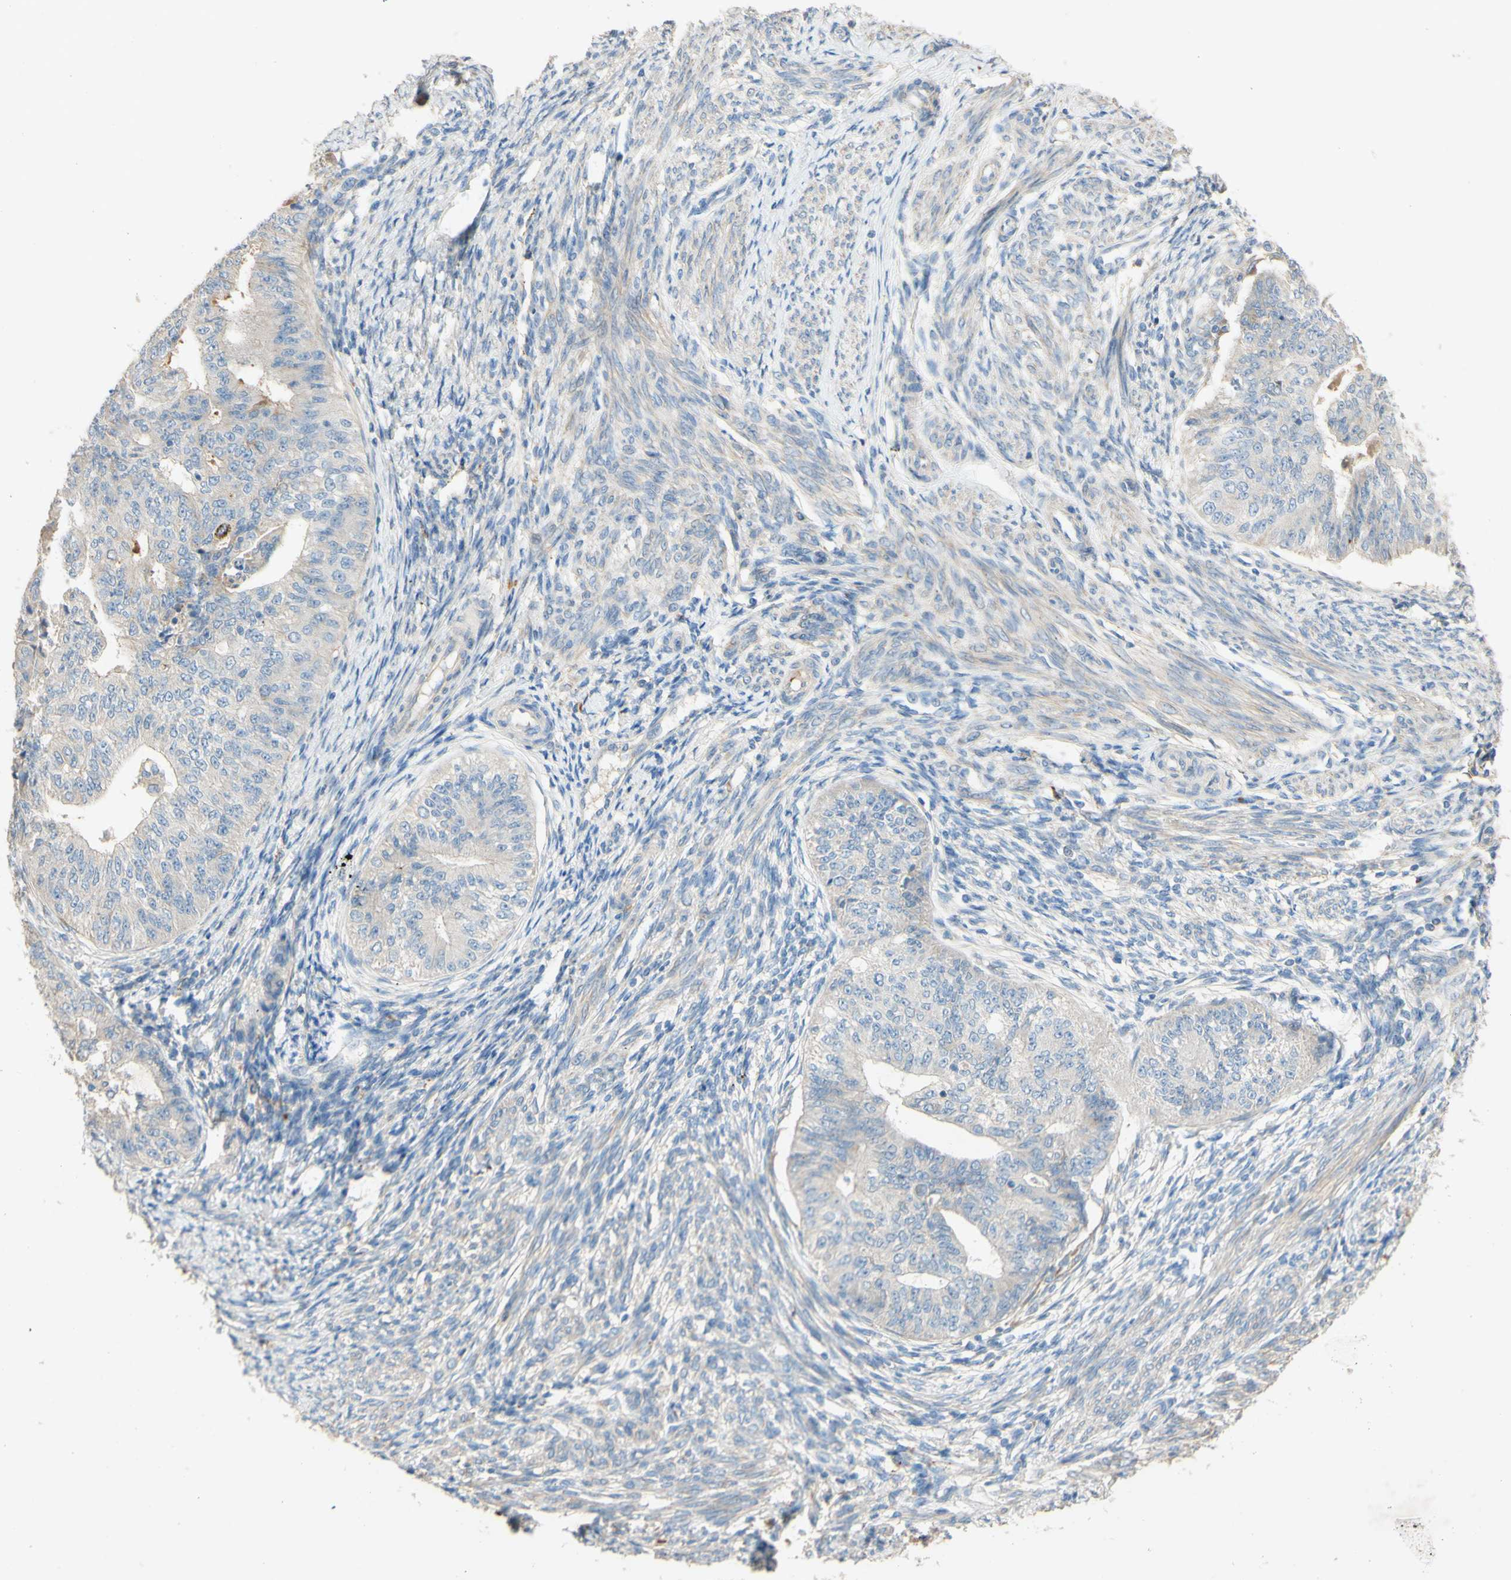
{"staining": {"intensity": "negative", "quantity": "none", "location": "none"}, "tissue": "endometrial cancer", "cell_type": "Tumor cells", "image_type": "cancer", "snomed": [{"axis": "morphology", "description": "Adenocarcinoma, NOS"}, {"axis": "topography", "description": "Endometrium"}], "caption": "DAB (3,3'-diaminobenzidine) immunohistochemical staining of human endometrial cancer (adenocarcinoma) demonstrates no significant positivity in tumor cells.", "gene": "DKK3", "patient": {"sex": "female", "age": 32}}